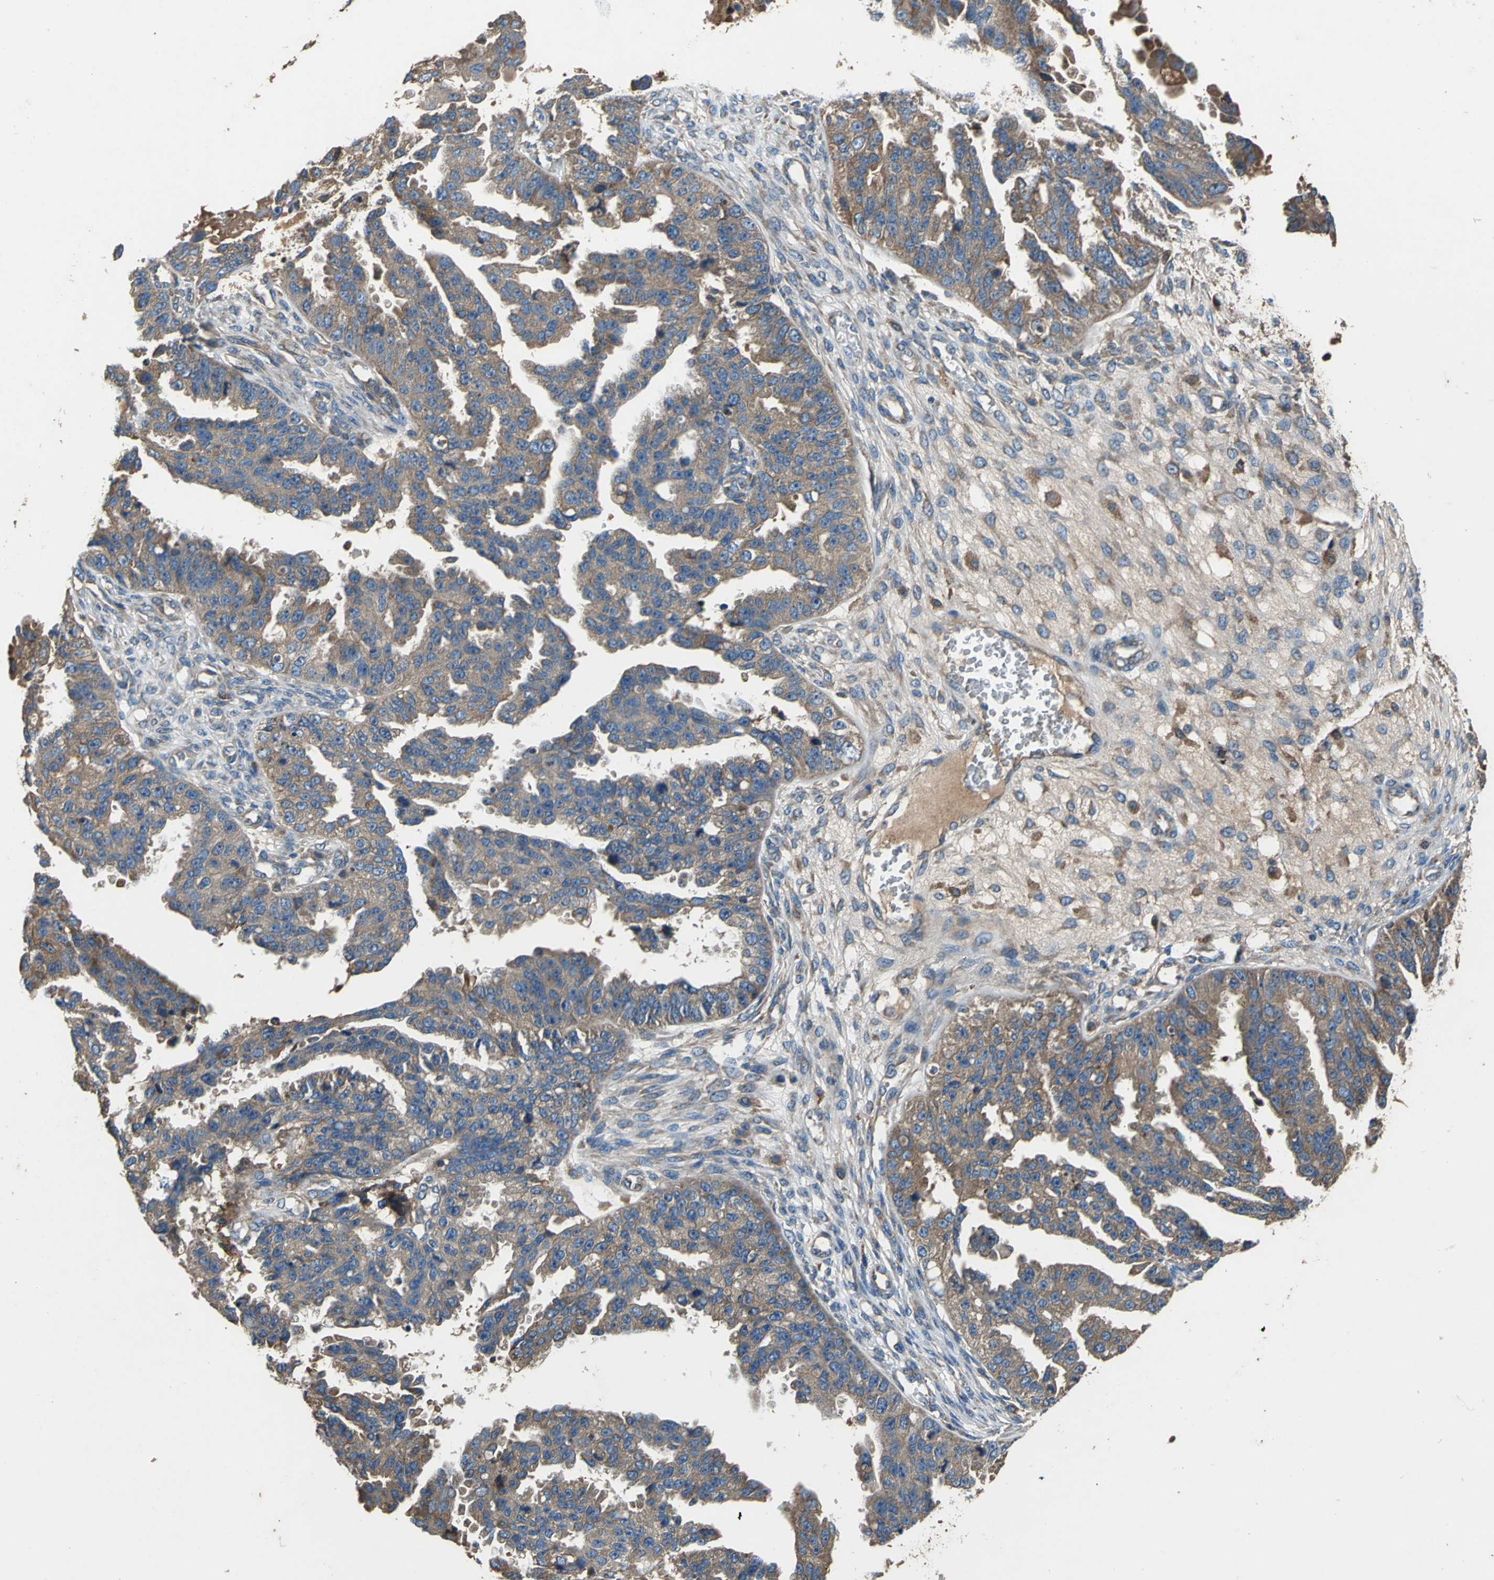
{"staining": {"intensity": "moderate", "quantity": ">75%", "location": "cytoplasmic/membranous"}, "tissue": "ovarian cancer", "cell_type": "Tumor cells", "image_type": "cancer", "snomed": [{"axis": "morphology", "description": "Carcinoma, NOS"}, {"axis": "topography", "description": "Soft tissue"}, {"axis": "topography", "description": "Ovary"}], "caption": "Moderate cytoplasmic/membranous positivity for a protein is seen in about >75% of tumor cells of ovarian cancer using IHC.", "gene": "HEPH", "patient": {"sex": "female", "age": 54}}